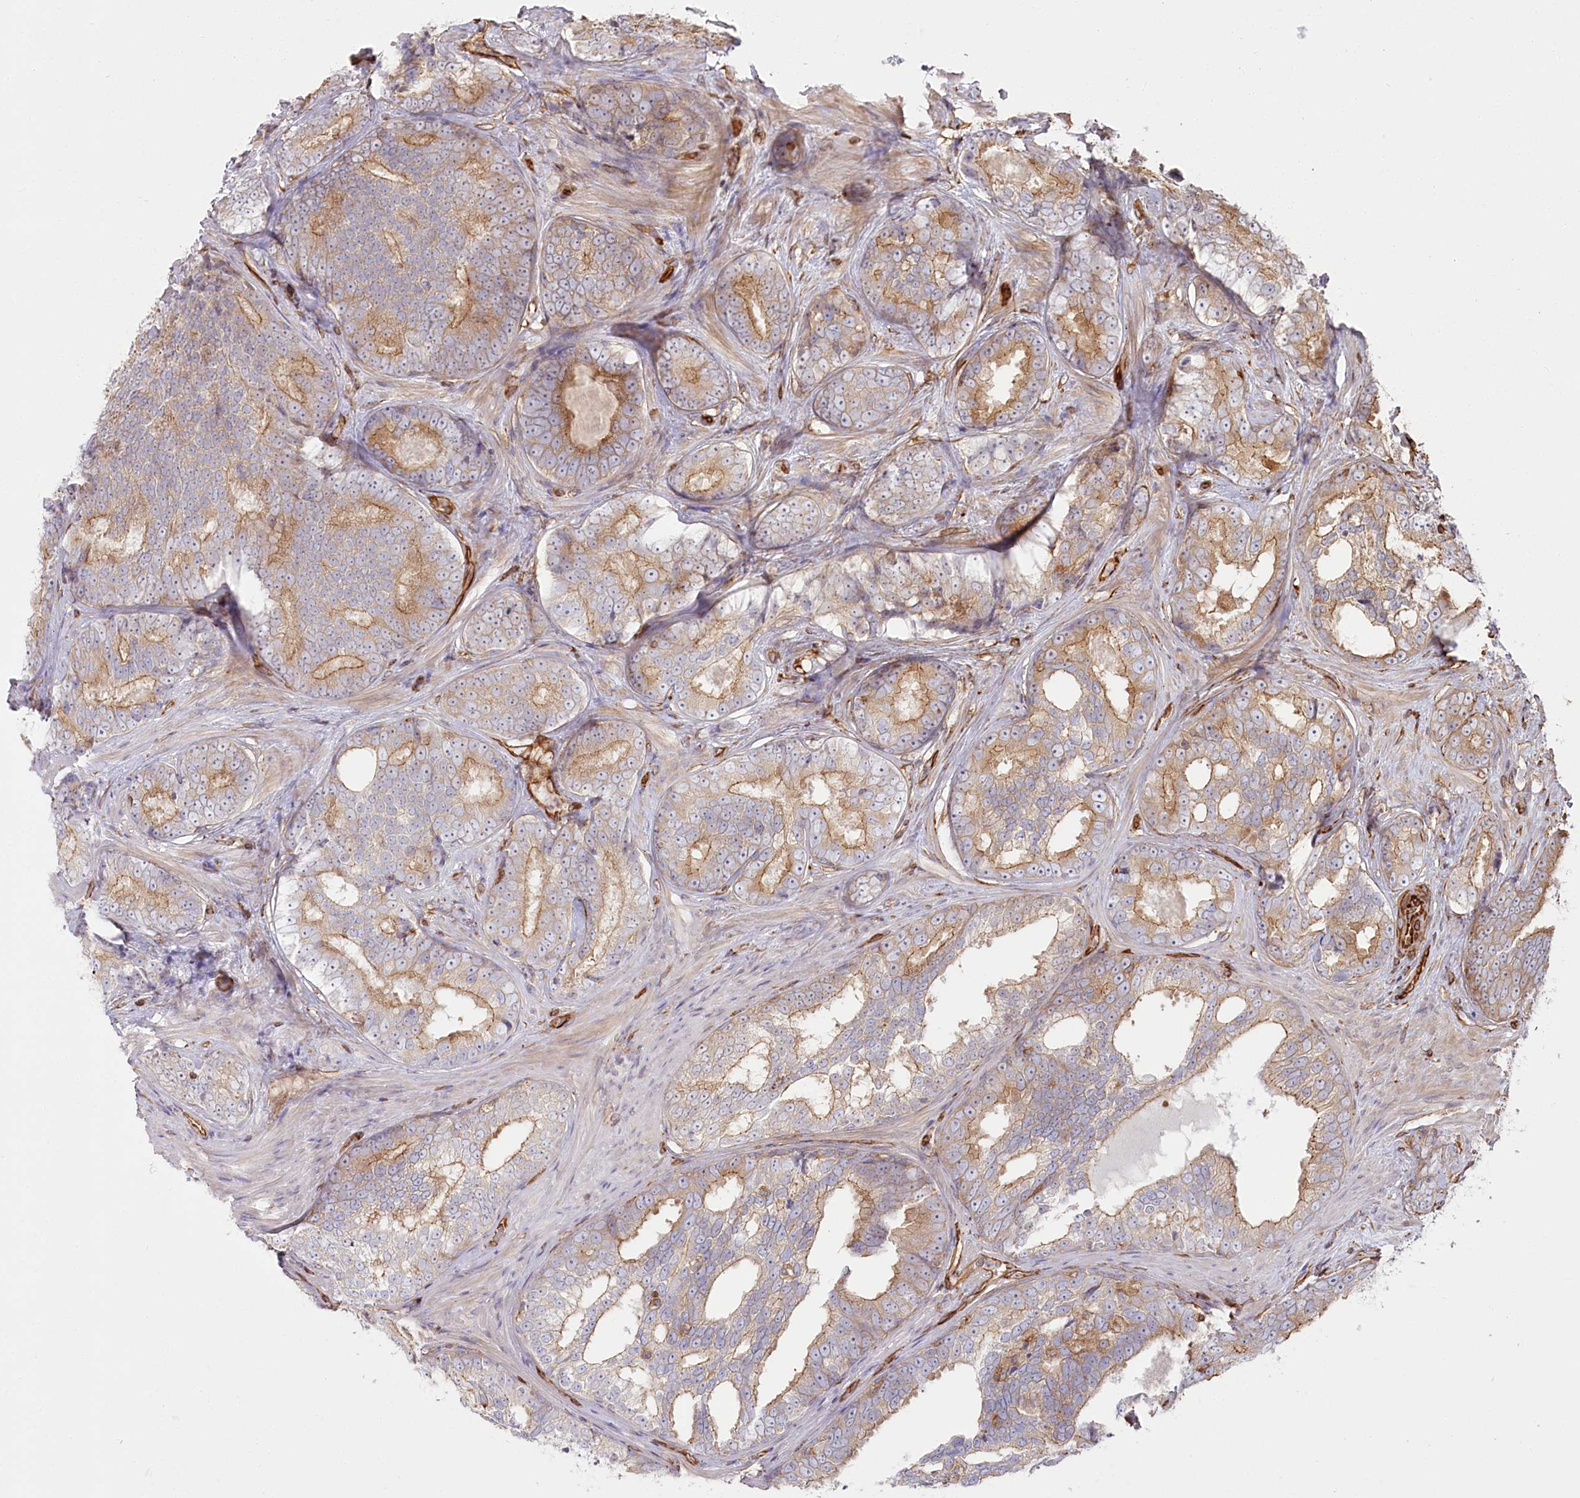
{"staining": {"intensity": "moderate", "quantity": "25%-75%", "location": "cytoplasmic/membranous"}, "tissue": "prostate cancer", "cell_type": "Tumor cells", "image_type": "cancer", "snomed": [{"axis": "morphology", "description": "Adenocarcinoma, High grade"}, {"axis": "topography", "description": "Prostate"}], "caption": "Moderate cytoplasmic/membranous positivity for a protein is appreciated in about 25%-75% of tumor cells of prostate cancer (high-grade adenocarcinoma) using immunohistochemistry (IHC).", "gene": "TTC1", "patient": {"sex": "male", "age": 66}}